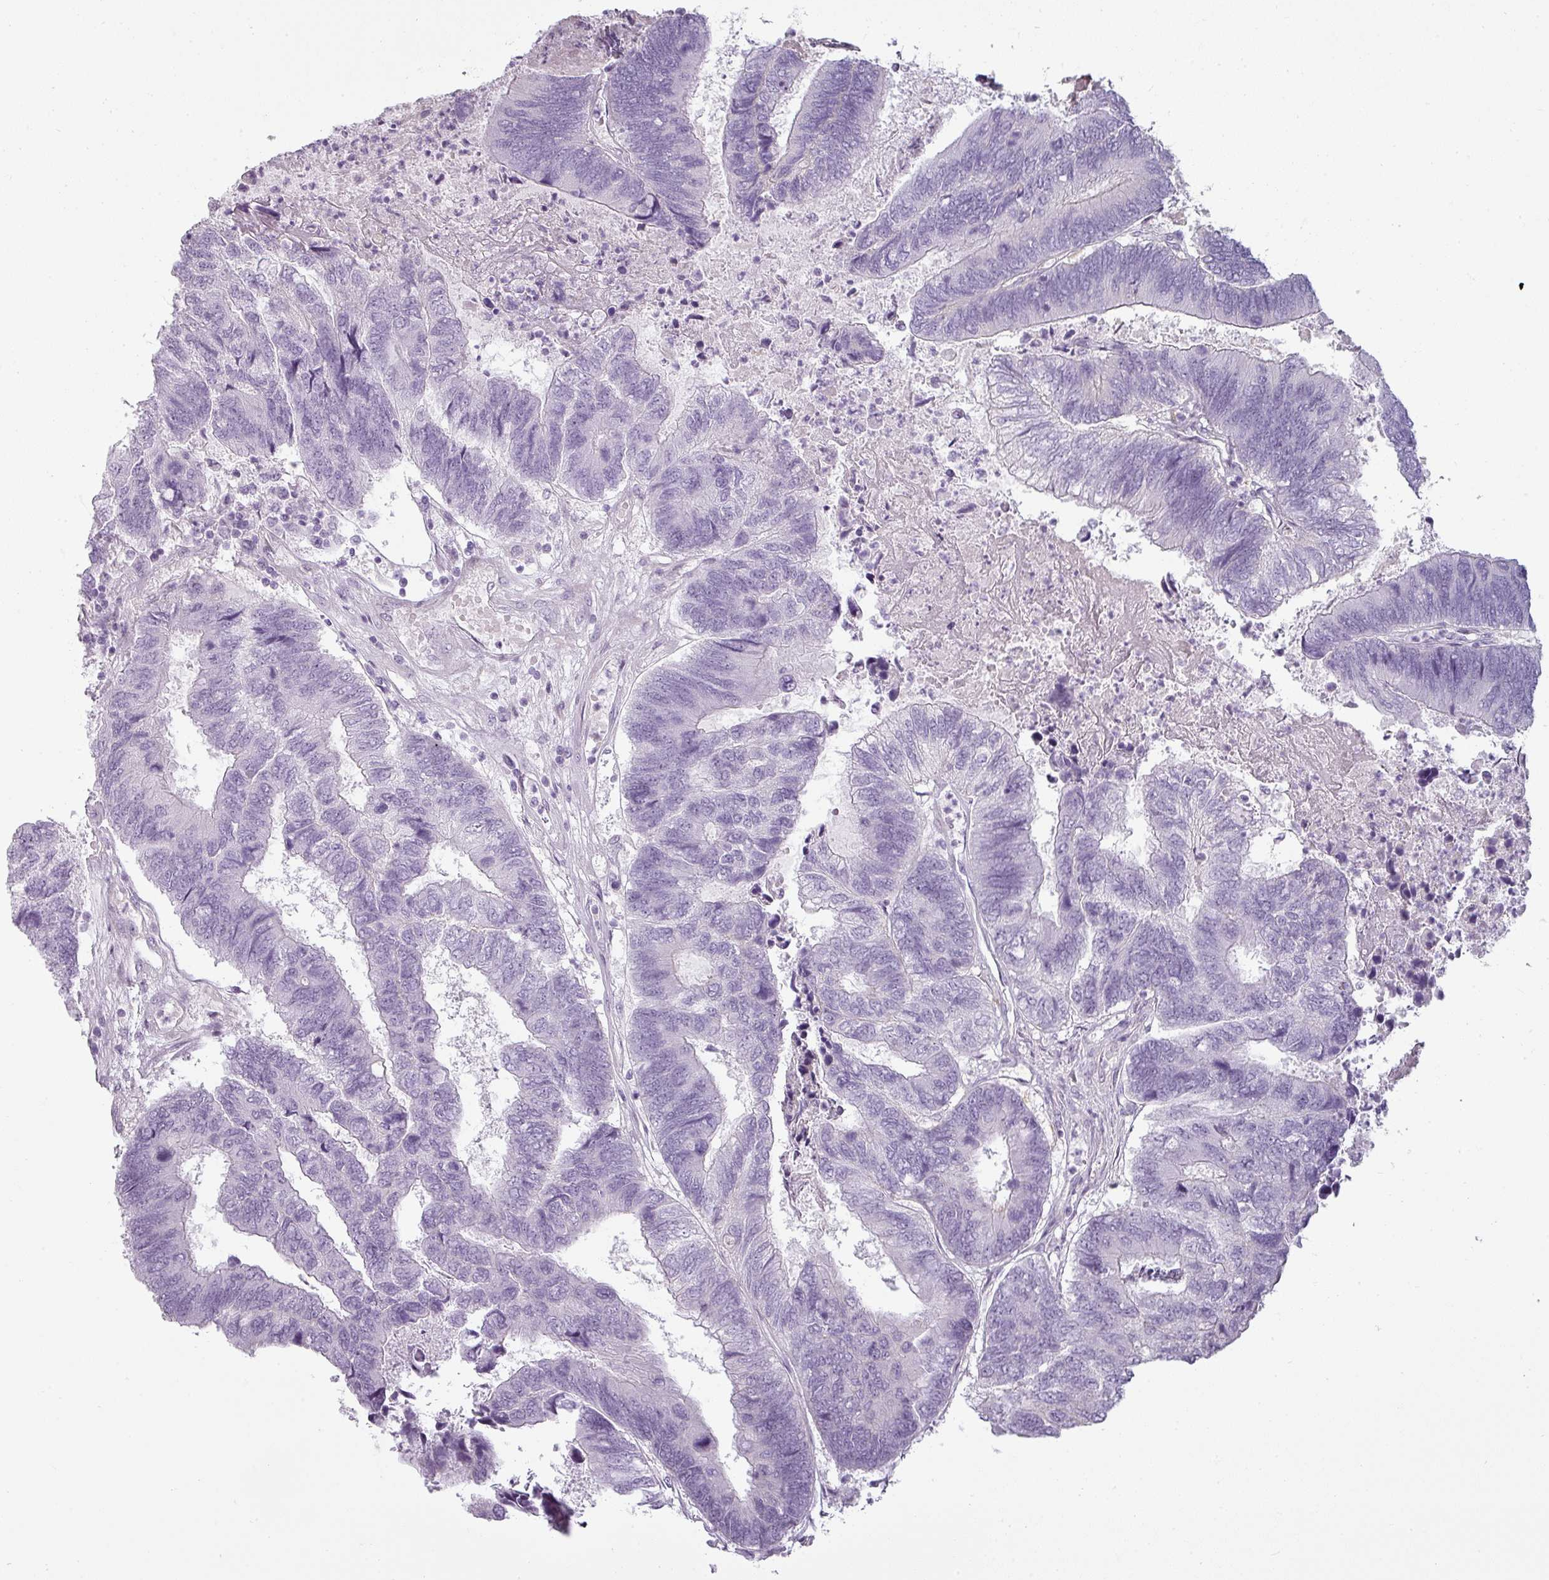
{"staining": {"intensity": "negative", "quantity": "none", "location": "none"}, "tissue": "colorectal cancer", "cell_type": "Tumor cells", "image_type": "cancer", "snomed": [{"axis": "morphology", "description": "Adenocarcinoma, NOS"}, {"axis": "topography", "description": "Colon"}], "caption": "There is no significant staining in tumor cells of colorectal cancer.", "gene": "ASB1", "patient": {"sex": "female", "age": 67}}